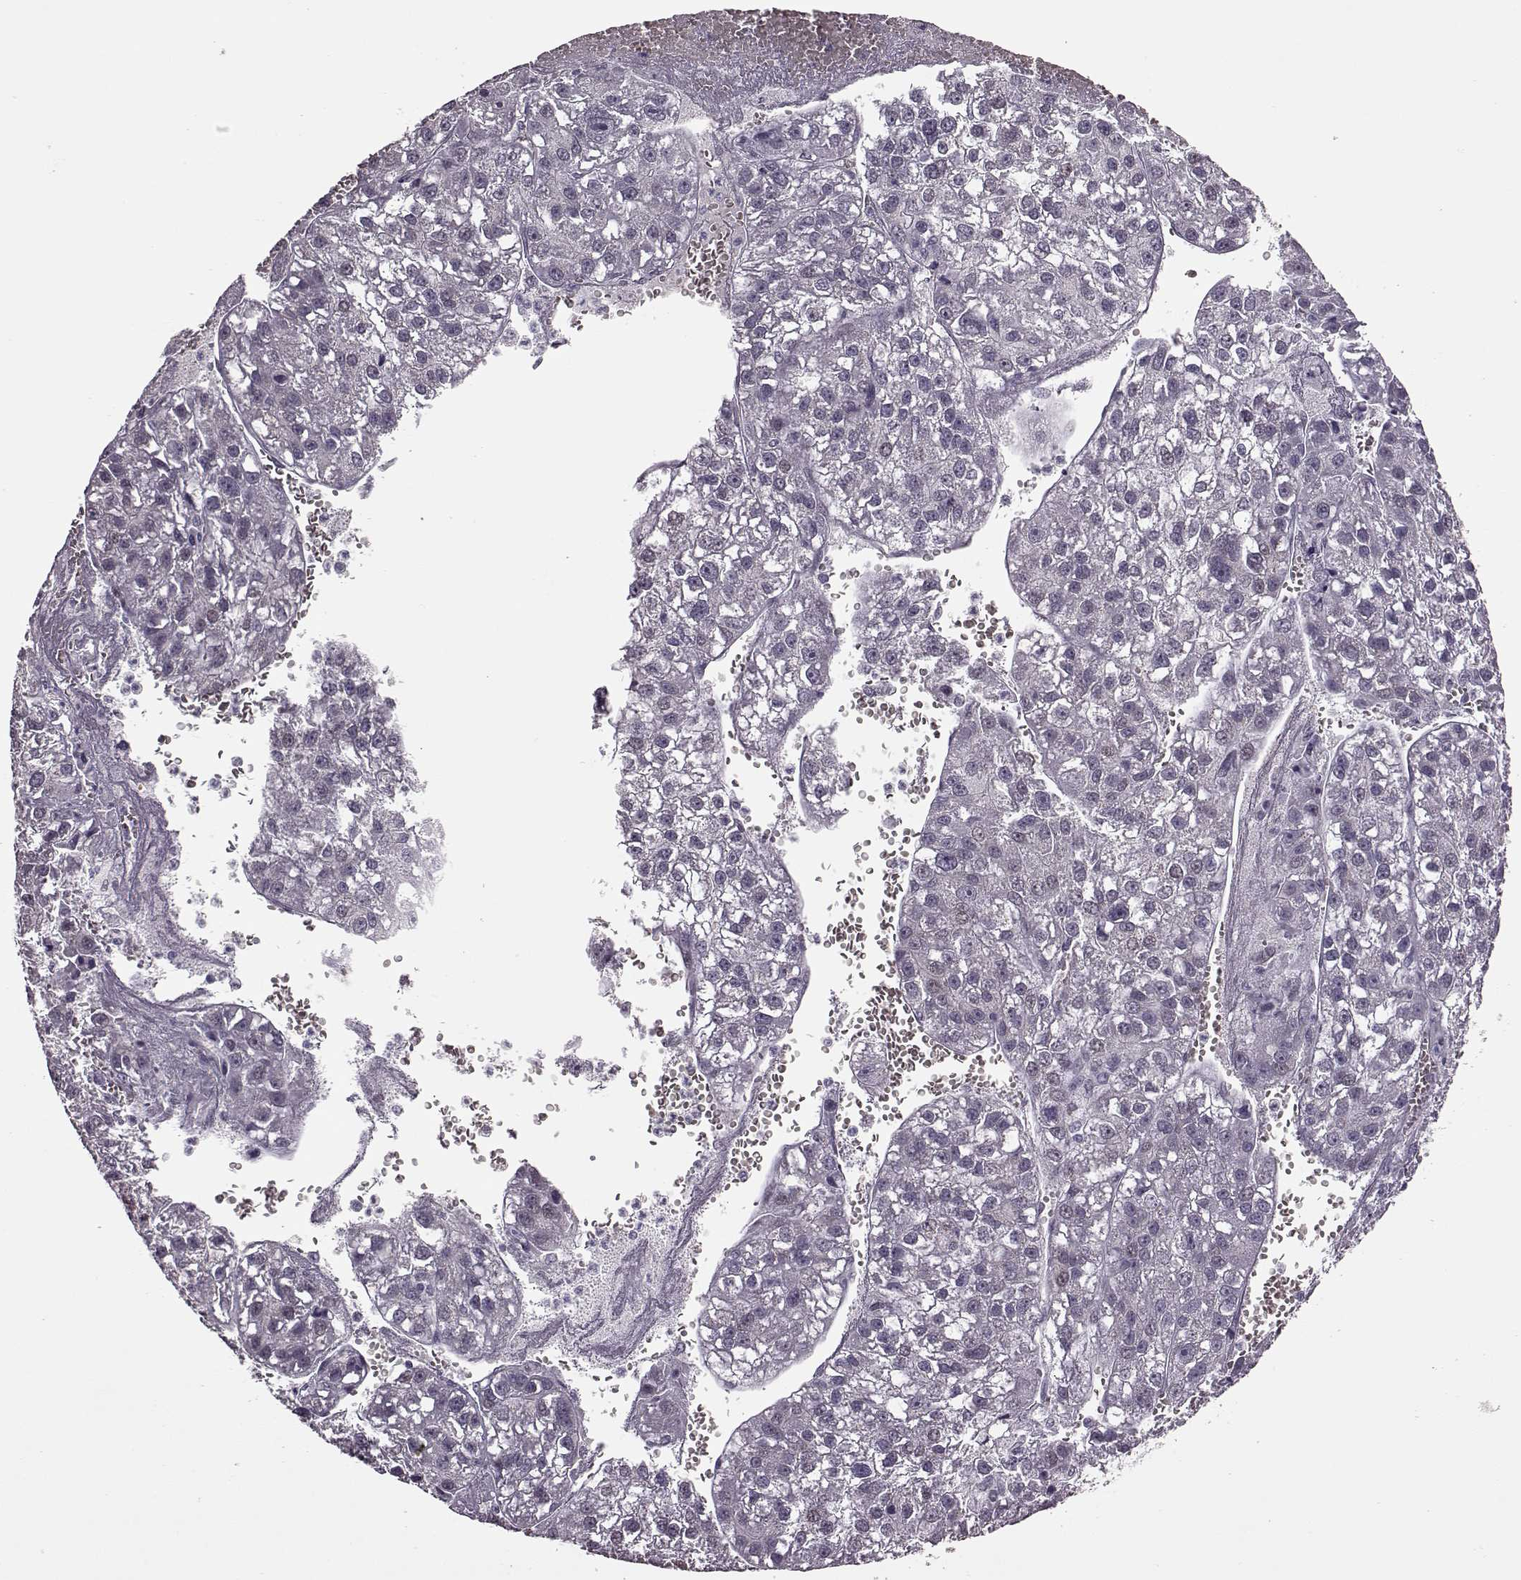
{"staining": {"intensity": "negative", "quantity": "none", "location": "none"}, "tissue": "liver cancer", "cell_type": "Tumor cells", "image_type": "cancer", "snomed": [{"axis": "morphology", "description": "Carcinoma, Hepatocellular, NOS"}, {"axis": "topography", "description": "Liver"}], "caption": "A micrograph of human hepatocellular carcinoma (liver) is negative for staining in tumor cells.", "gene": "STX1B", "patient": {"sex": "female", "age": 70}}